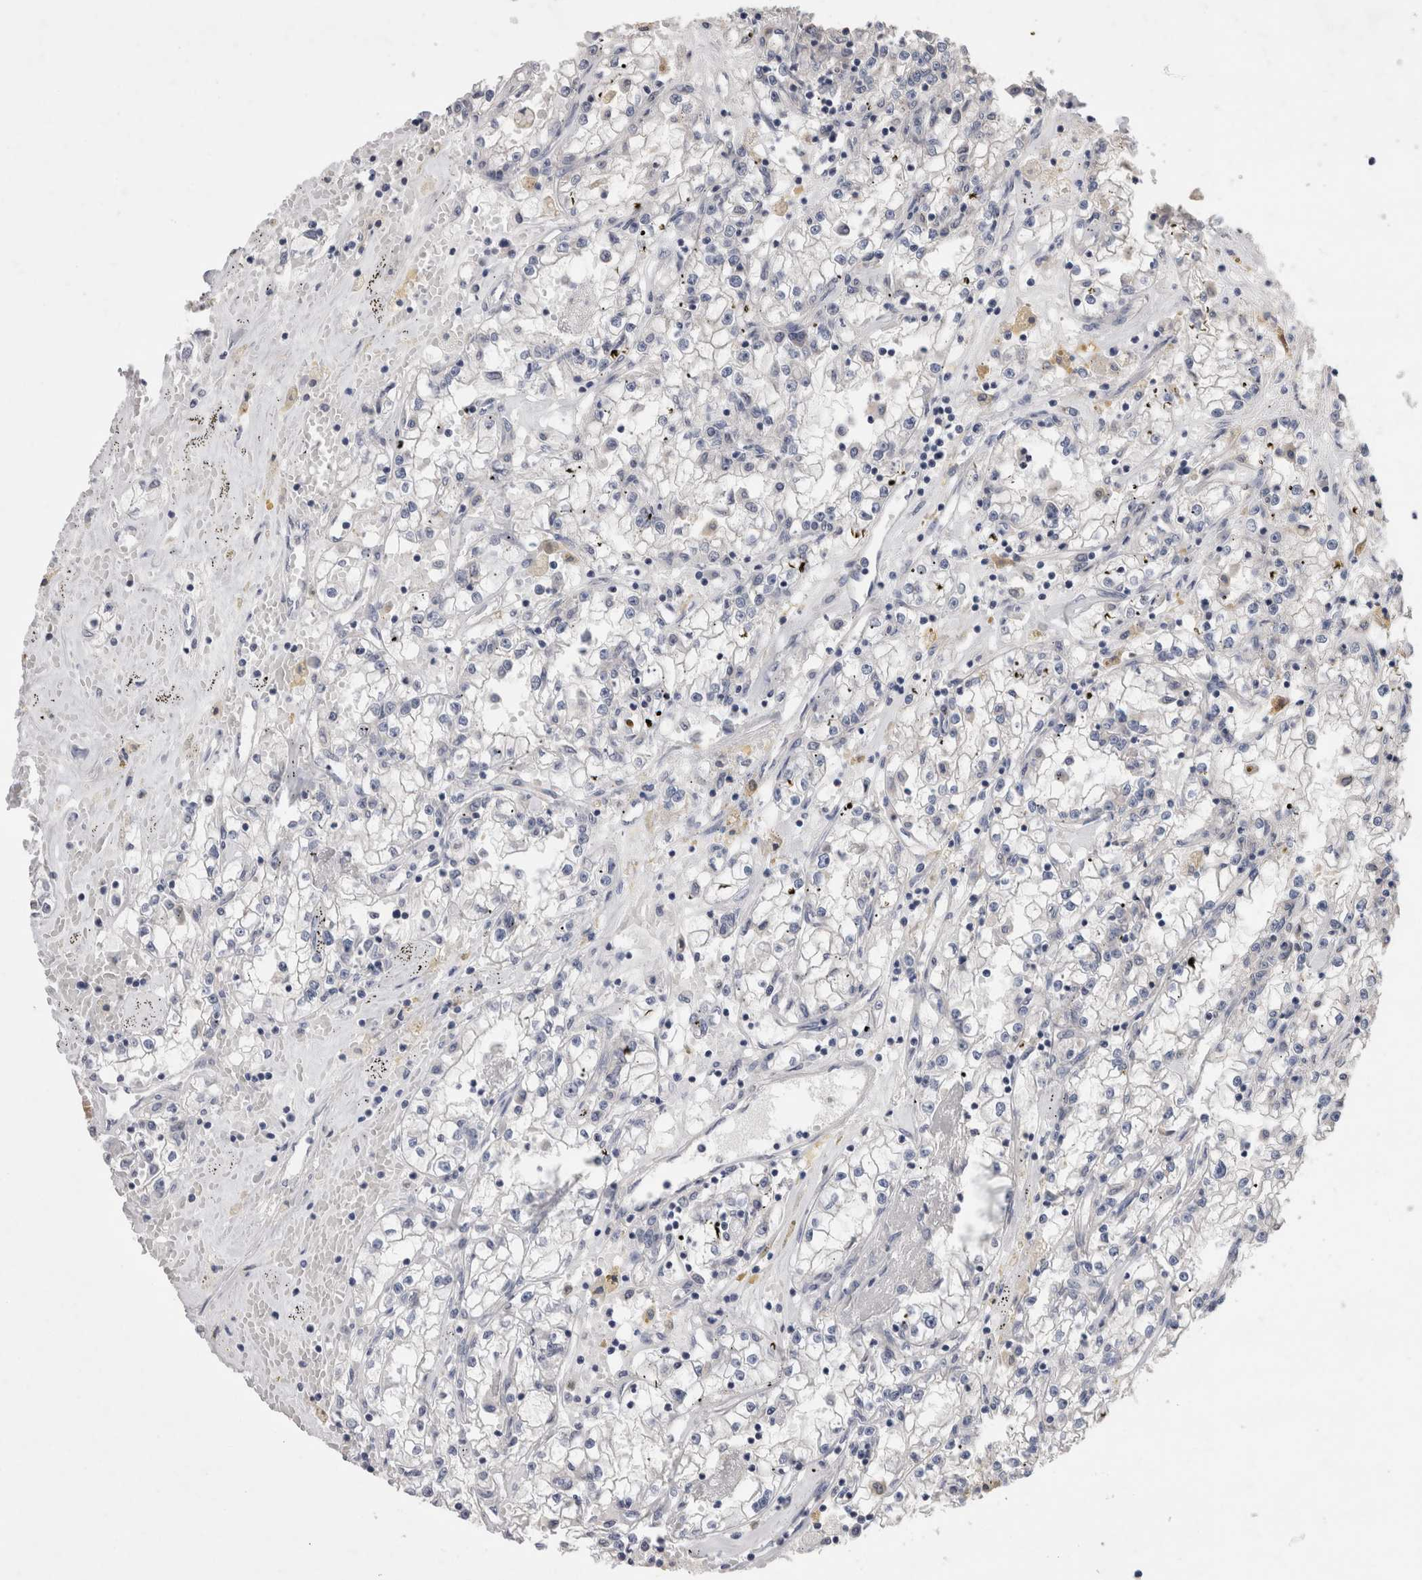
{"staining": {"intensity": "negative", "quantity": "none", "location": "none"}, "tissue": "renal cancer", "cell_type": "Tumor cells", "image_type": "cancer", "snomed": [{"axis": "morphology", "description": "Adenocarcinoma, NOS"}, {"axis": "topography", "description": "Kidney"}], "caption": "Immunohistochemistry (IHC) micrograph of renal cancer (adenocarcinoma) stained for a protein (brown), which reveals no staining in tumor cells. The staining was performed using DAB to visualize the protein expression in brown, while the nuclei were stained in blue with hematoxylin (Magnification: 20x).", "gene": "OTOR", "patient": {"sex": "male", "age": 56}}